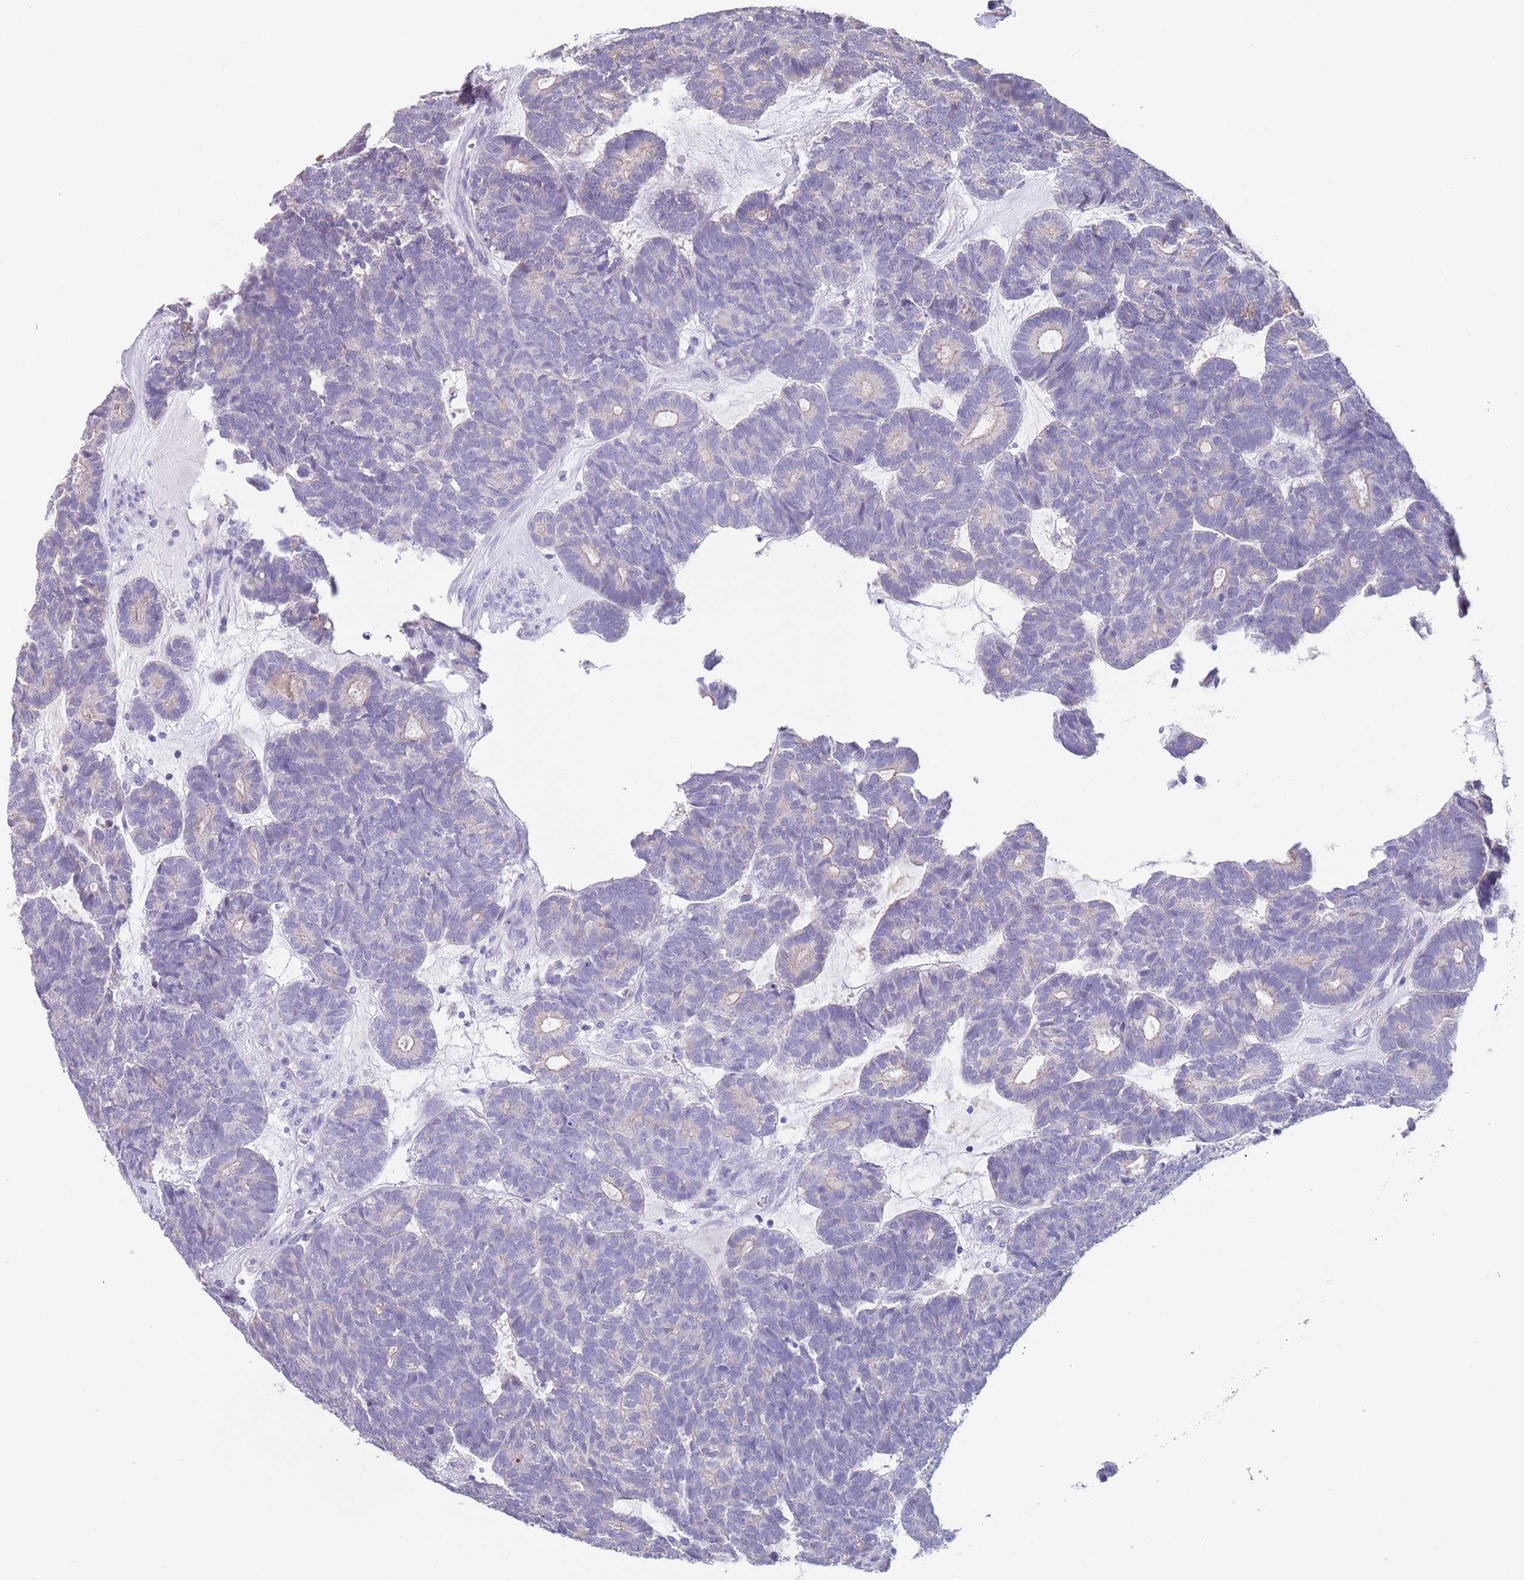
{"staining": {"intensity": "negative", "quantity": "none", "location": "none"}, "tissue": "head and neck cancer", "cell_type": "Tumor cells", "image_type": "cancer", "snomed": [{"axis": "morphology", "description": "Adenocarcinoma, NOS"}, {"axis": "topography", "description": "Head-Neck"}], "caption": "Immunohistochemical staining of human adenocarcinoma (head and neck) displays no significant staining in tumor cells.", "gene": "SPIRE2", "patient": {"sex": "female", "age": 81}}